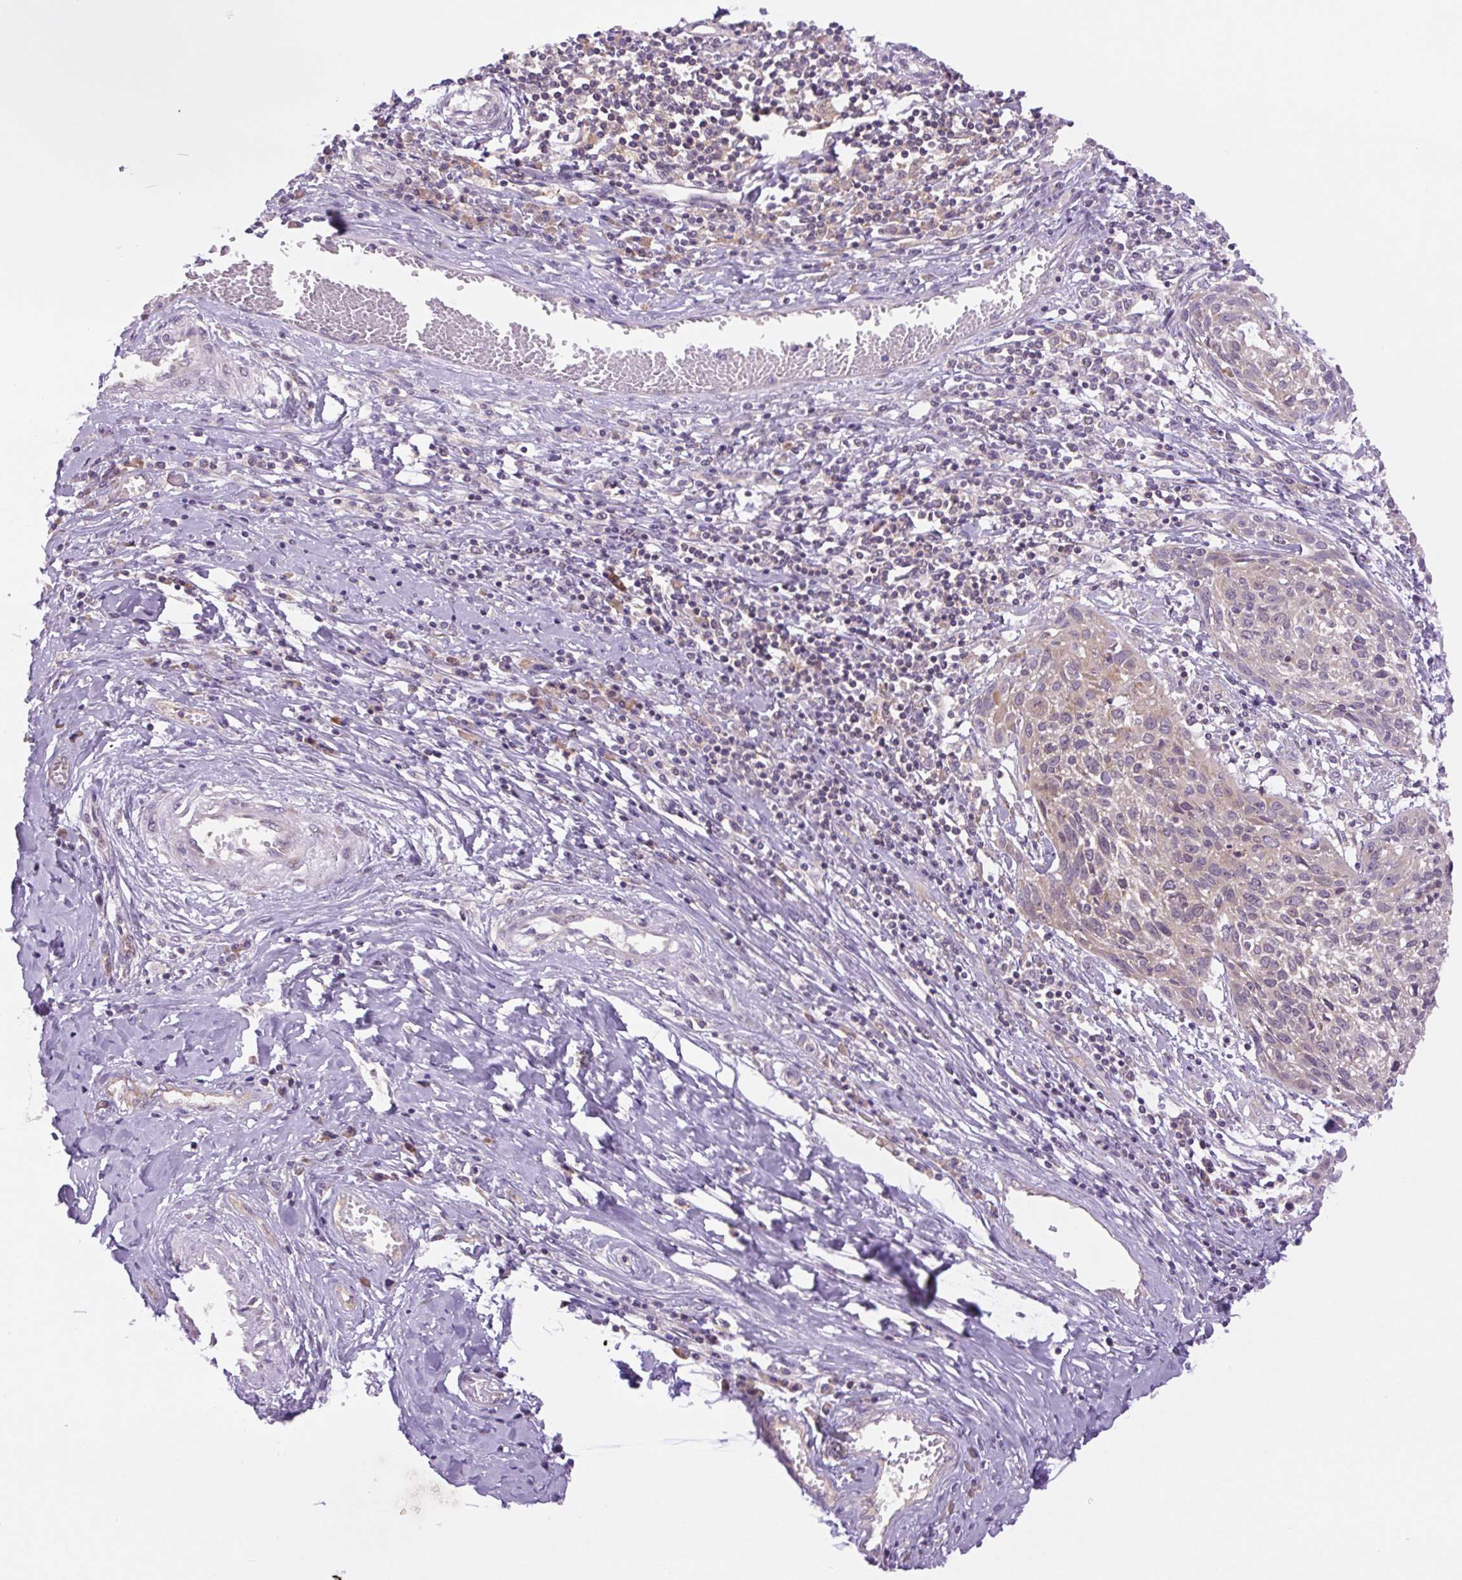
{"staining": {"intensity": "weak", "quantity": "<25%", "location": "cytoplasmic/membranous"}, "tissue": "cervical cancer", "cell_type": "Tumor cells", "image_type": "cancer", "snomed": [{"axis": "morphology", "description": "Squamous cell carcinoma, NOS"}, {"axis": "topography", "description": "Cervix"}], "caption": "High power microscopy micrograph of an IHC photomicrograph of cervical squamous cell carcinoma, revealing no significant positivity in tumor cells. (Brightfield microscopy of DAB (3,3'-diaminobenzidine) IHC at high magnification).", "gene": "MINK1", "patient": {"sex": "female", "age": 51}}